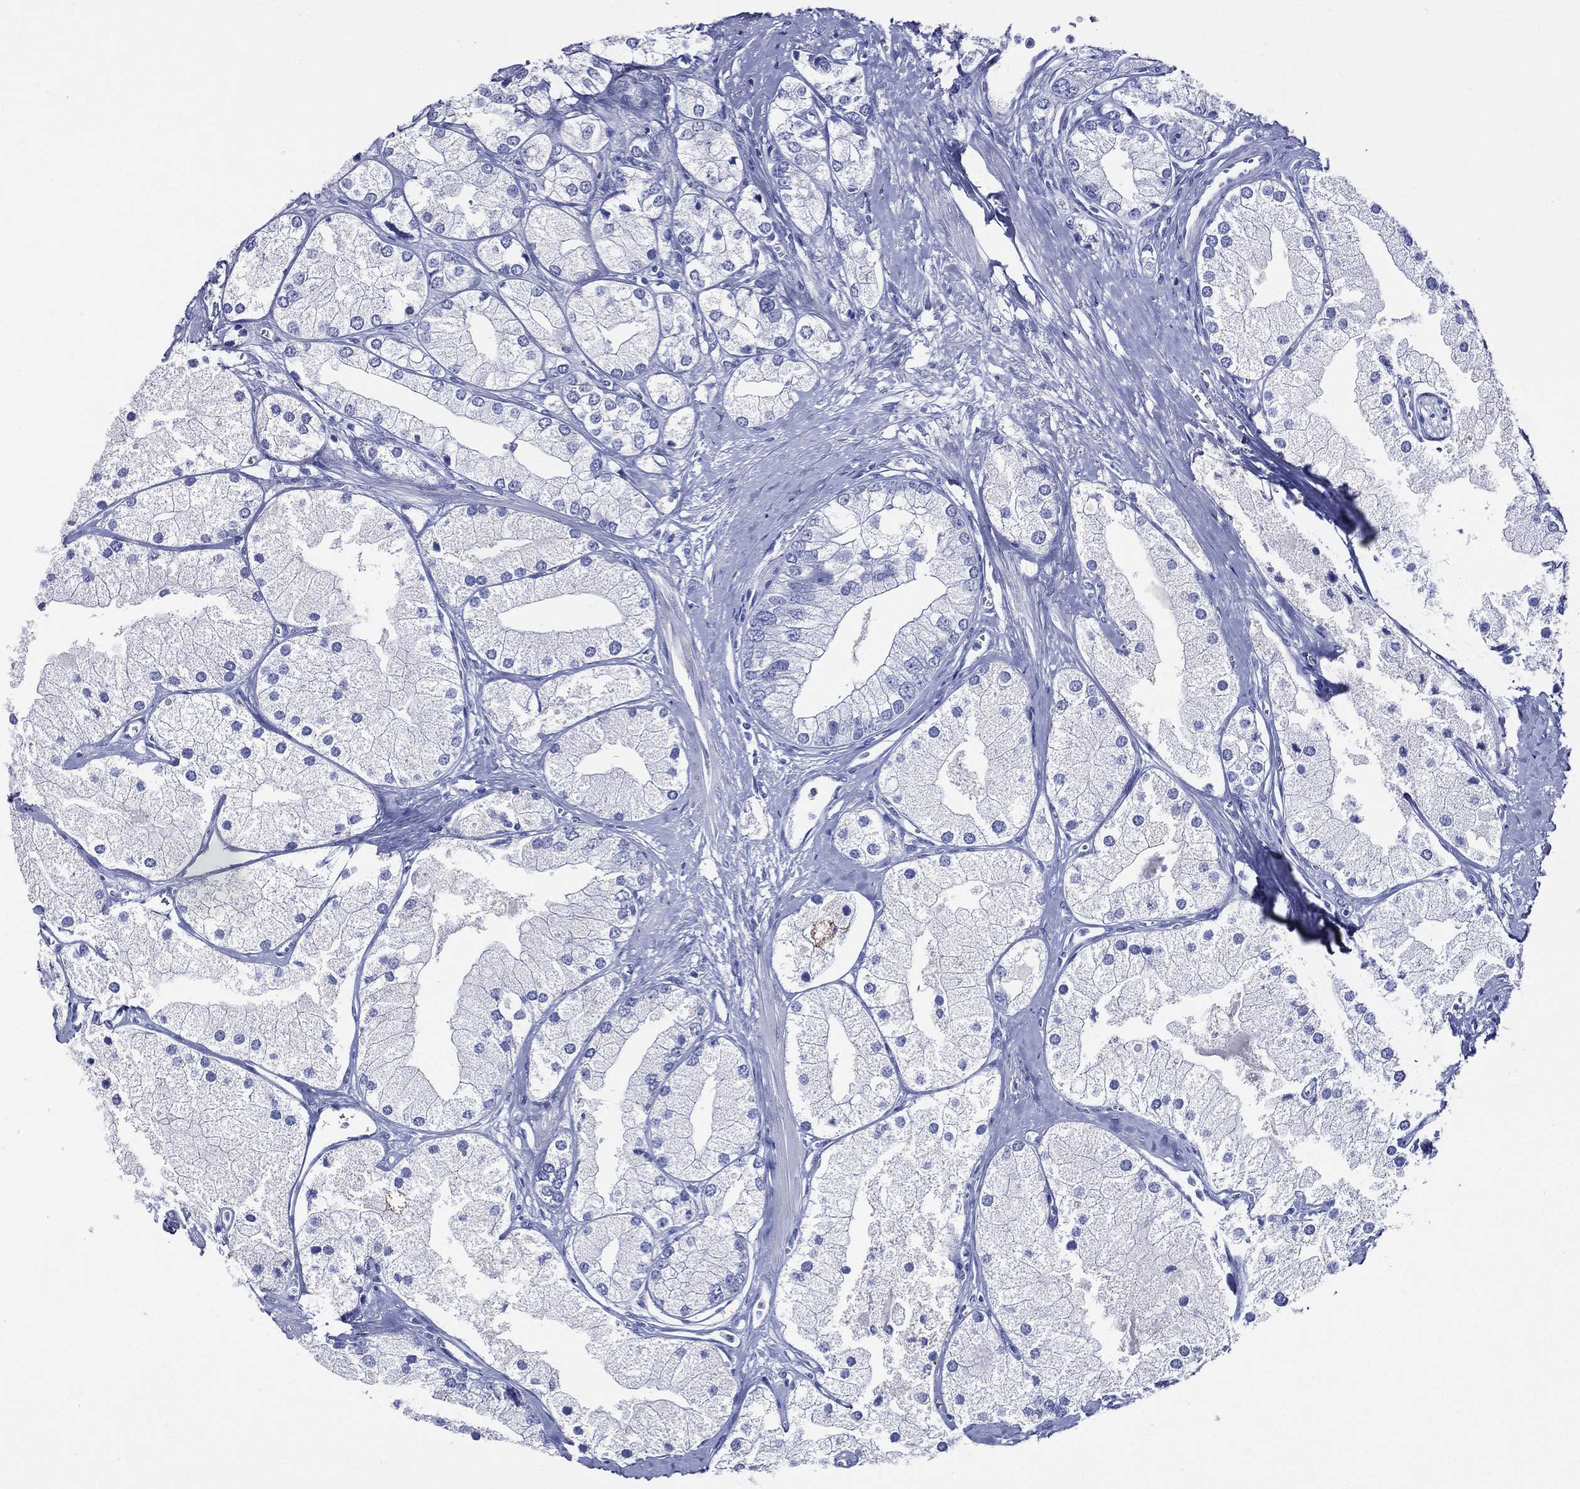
{"staining": {"intensity": "negative", "quantity": "none", "location": "none"}, "tissue": "prostate cancer", "cell_type": "Tumor cells", "image_type": "cancer", "snomed": [{"axis": "morphology", "description": "Adenocarcinoma, NOS"}, {"axis": "topography", "description": "Prostate and seminal vesicle, NOS"}, {"axis": "topography", "description": "Prostate"}], "caption": "High magnification brightfield microscopy of prostate cancer stained with DAB (brown) and counterstained with hematoxylin (blue): tumor cells show no significant staining.", "gene": "ACE2", "patient": {"sex": "male", "age": 79}}